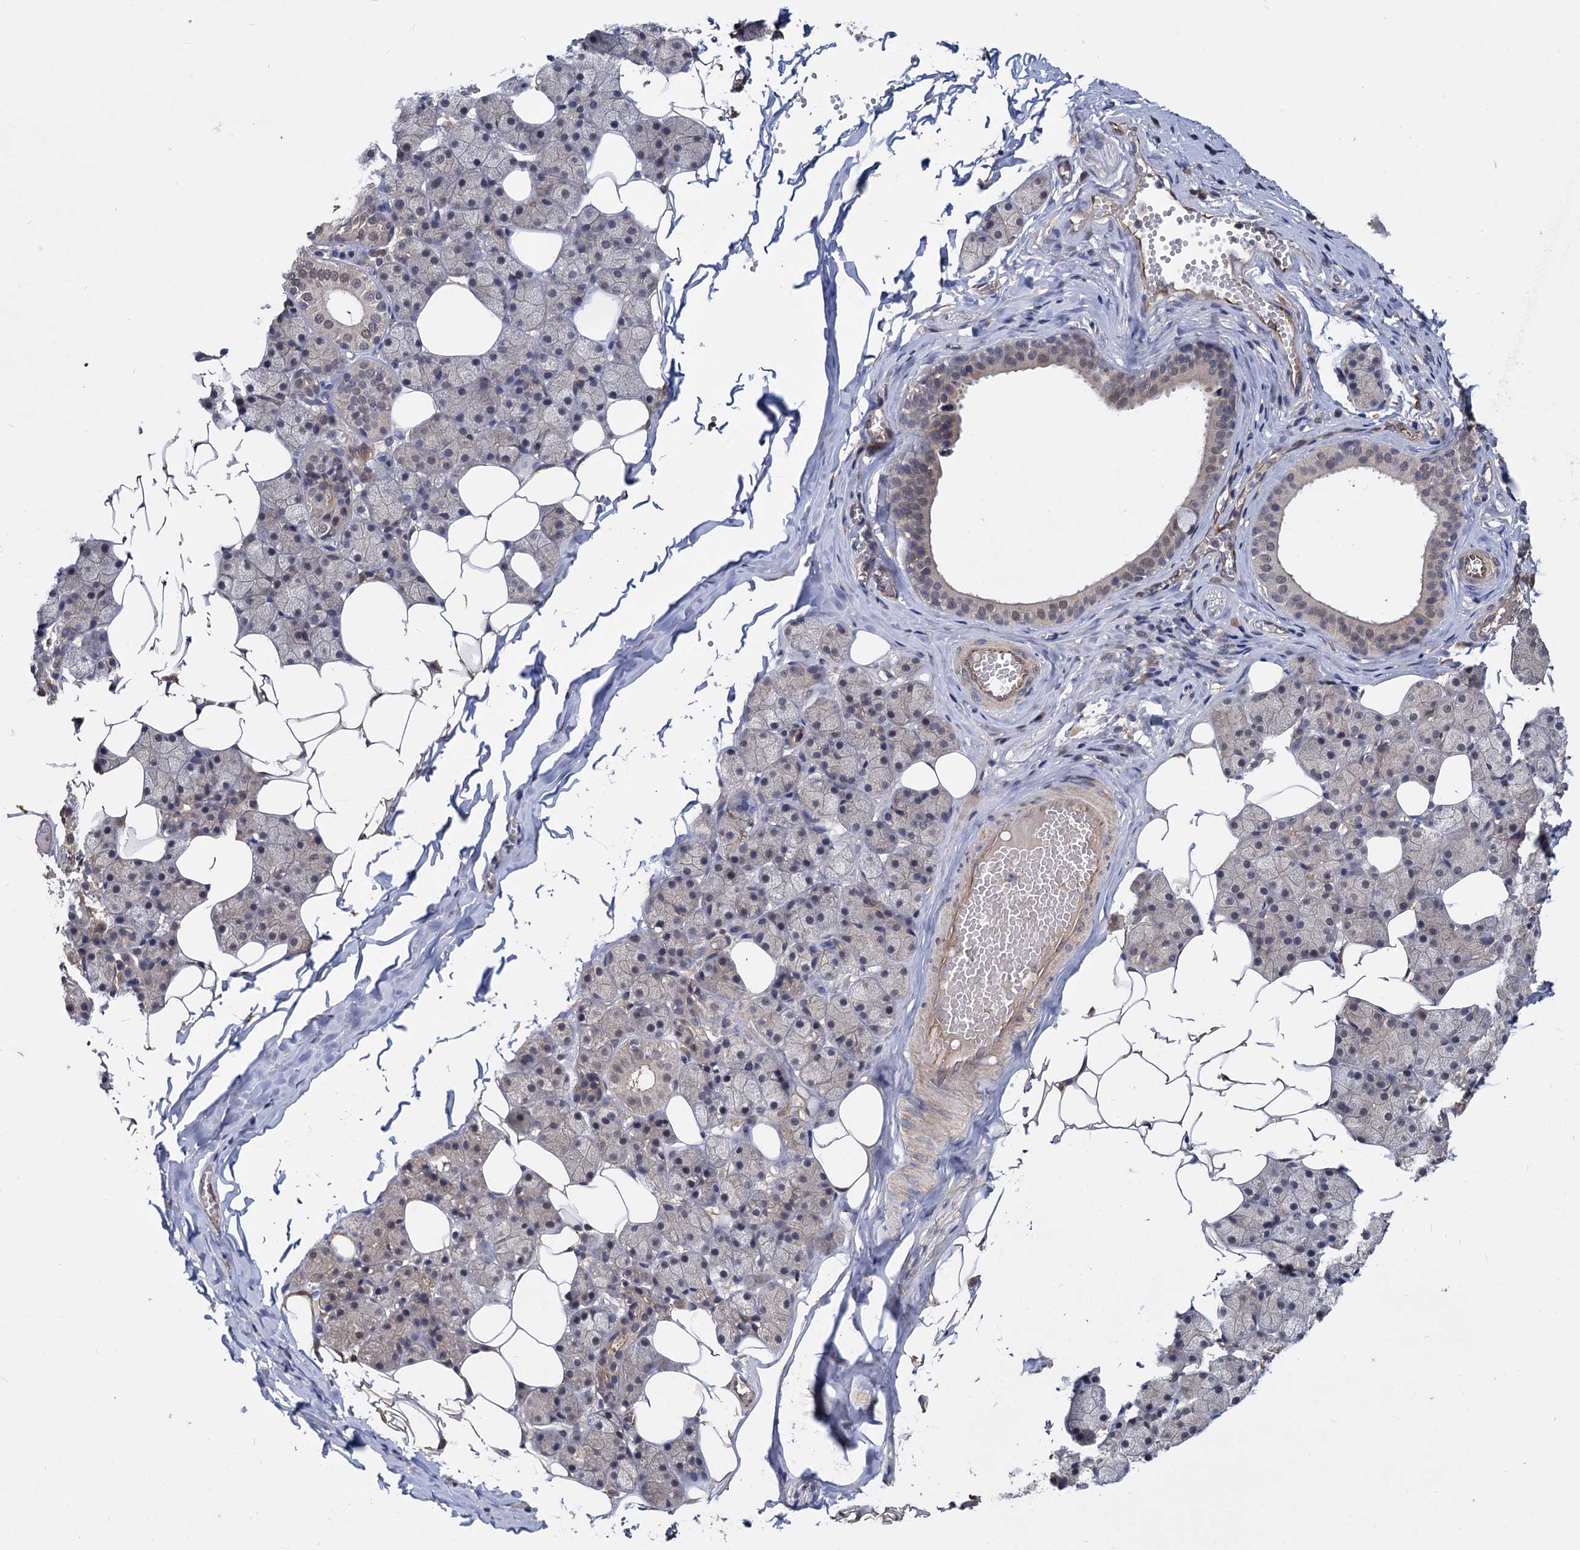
{"staining": {"intensity": "moderate", "quantity": "<25%", "location": "cytoplasmic/membranous"}, "tissue": "salivary gland", "cell_type": "Glandular cells", "image_type": "normal", "snomed": [{"axis": "morphology", "description": "Normal tissue, NOS"}, {"axis": "topography", "description": "Salivary gland"}], "caption": "Protein staining of unremarkable salivary gland shows moderate cytoplasmic/membranous positivity in about <25% of glandular cells.", "gene": "PSMD4", "patient": {"sex": "female", "age": 33}}